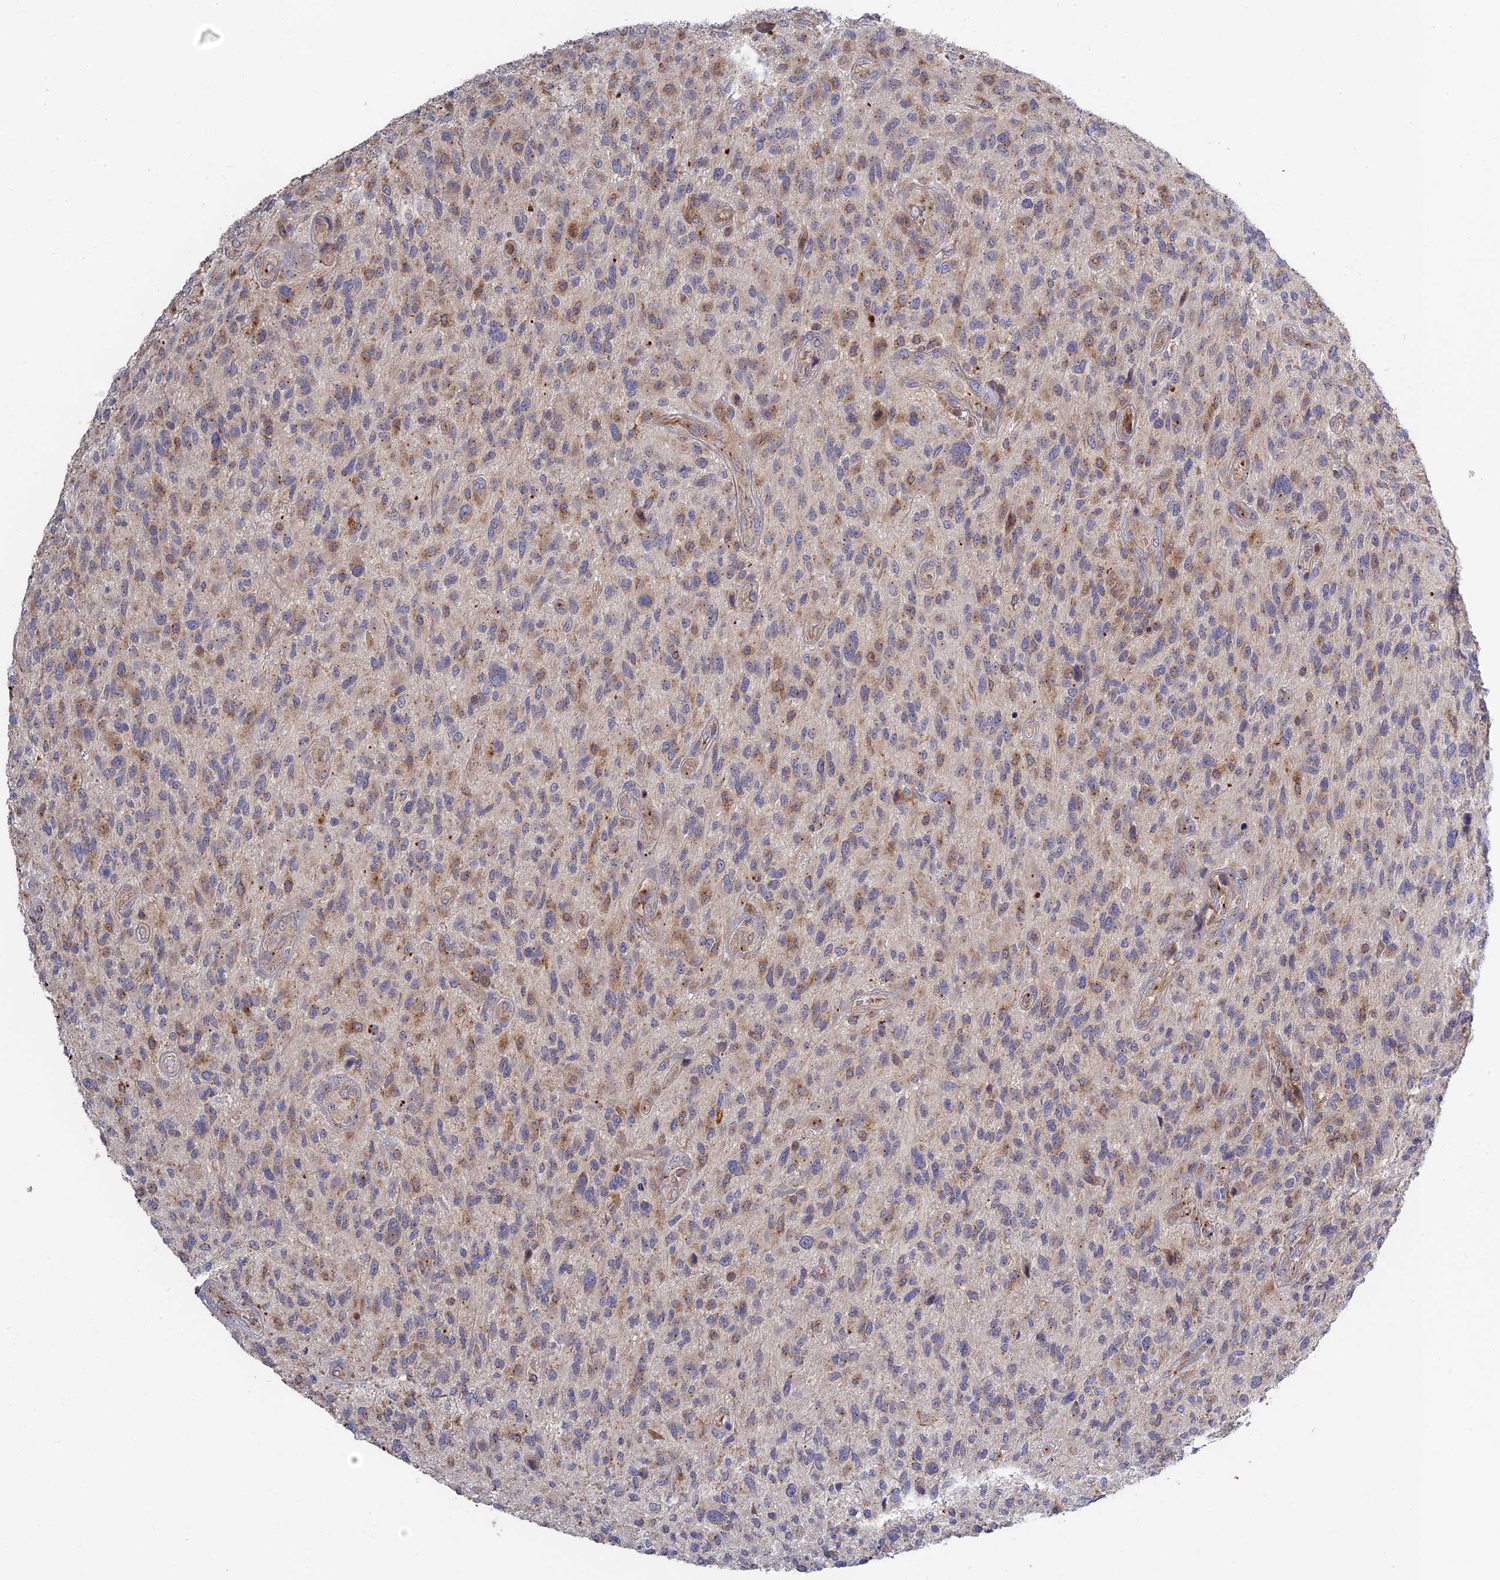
{"staining": {"intensity": "weak", "quantity": "<25%", "location": "cytoplasmic/membranous"}, "tissue": "glioma", "cell_type": "Tumor cells", "image_type": "cancer", "snomed": [{"axis": "morphology", "description": "Glioma, malignant, High grade"}, {"axis": "topography", "description": "Brain"}], "caption": "Photomicrograph shows no protein positivity in tumor cells of malignant glioma (high-grade) tissue.", "gene": "RPIA", "patient": {"sex": "male", "age": 47}}